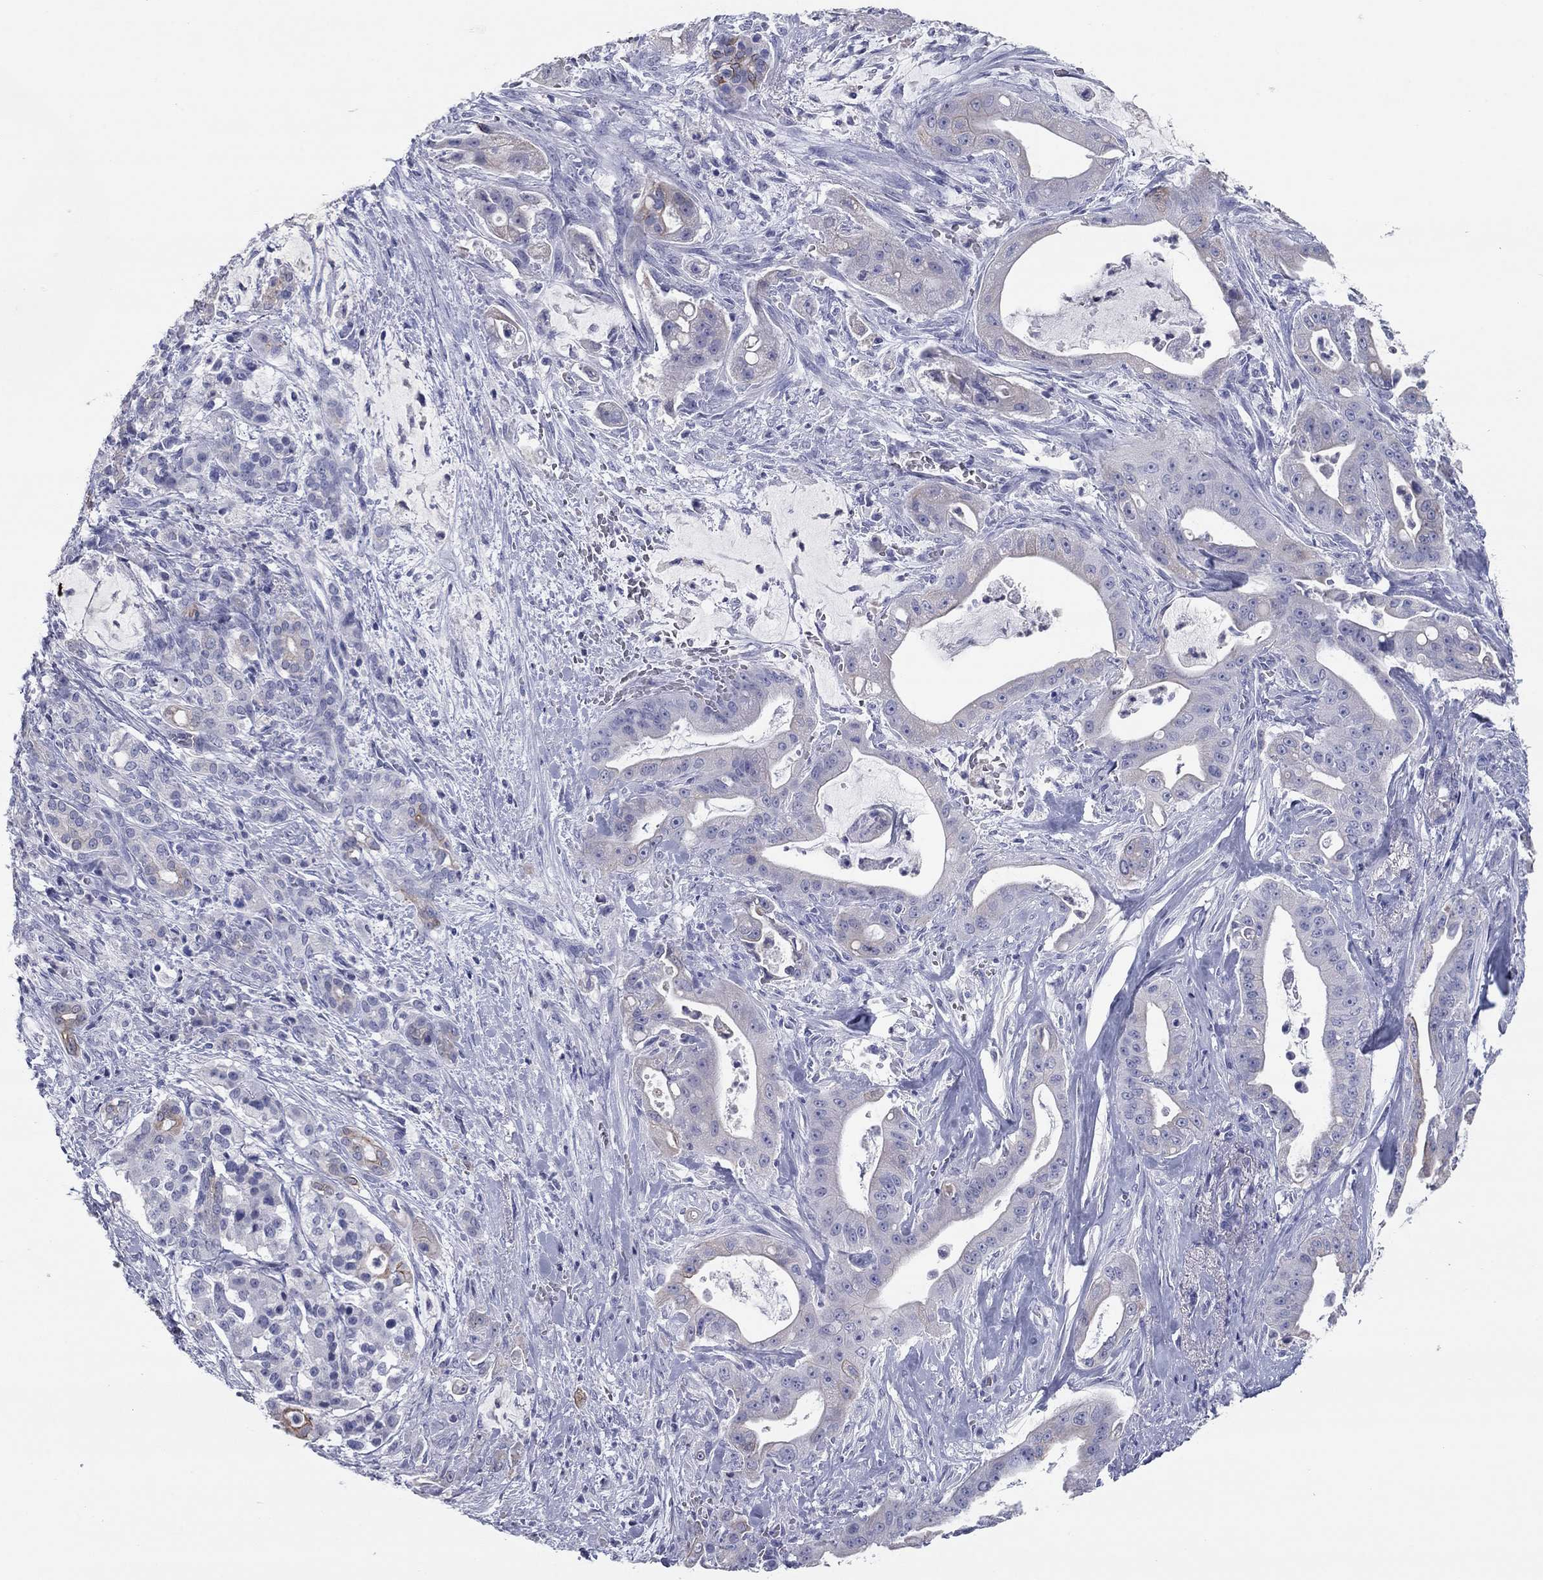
{"staining": {"intensity": "weak", "quantity": "<25%", "location": "cytoplasmic/membranous"}, "tissue": "pancreatic cancer", "cell_type": "Tumor cells", "image_type": "cancer", "snomed": [{"axis": "morphology", "description": "Normal tissue, NOS"}, {"axis": "morphology", "description": "Inflammation, NOS"}, {"axis": "morphology", "description": "Adenocarcinoma, NOS"}, {"axis": "topography", "description": "Pancreas"}], "caption": "DAB (3,3'-diaminobenzidine) immunohistochemical staining of adenocarcinoma (pancreatic) demonstrates no significant positivity in tumor cells. (Brightfield microscopy of DAB (3,3'-diaminobenzidine) immunohistochemistry (IHC) at high magnification).", "gene": "KRT75", "patient": {"sex": "male", "age": 57}}